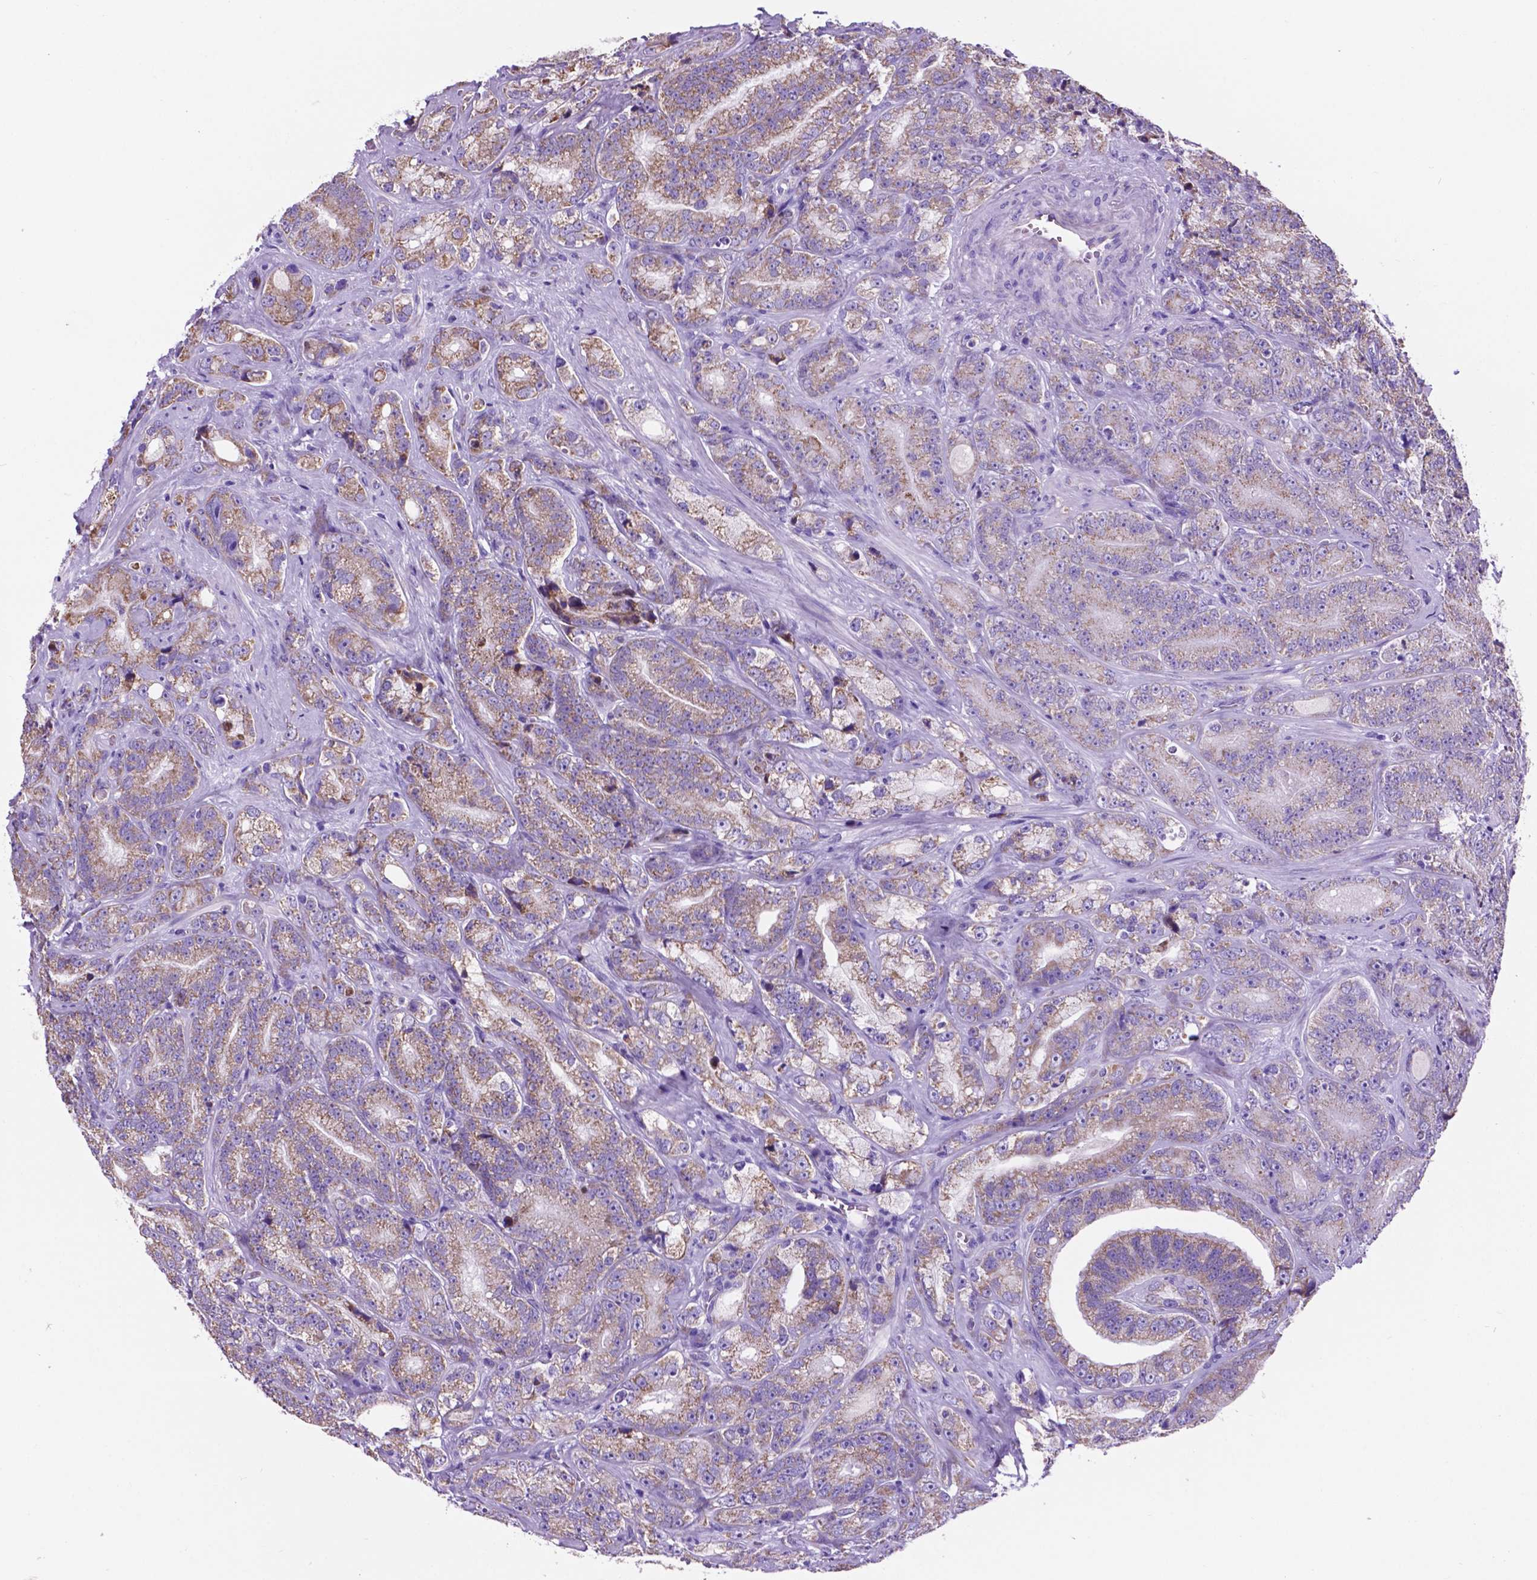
{"staining": {"intensity": "weak", "quantity": "25%-75%", "location": "cytoplasmic/membranous"}, "tissue": "prostate cancer", "cell_type": "Tumor cells", "image_type": "cancer", "snomed": [{"axis": "morphology", "description": "Adenocarcinoma, NOS"}, {"axis": "topography", "description": "Prostate"}], "caption": "The photomicrograph shows immunohistochemical staining of prostate cancer (adenocarcinoma). There is weak cytoplasmic/membranous expression is appreciated in approximately 25%-75% of tumor cells. The staining was performed using DAB (3,3'-diaminobenzidine) to visualize the protein expression in brown, while the nuclei were stained in blue with hematoxylin (Magnification: 20x).", "gene": "TMEM121B", "patient": {"sex": "male", "age": 63}}